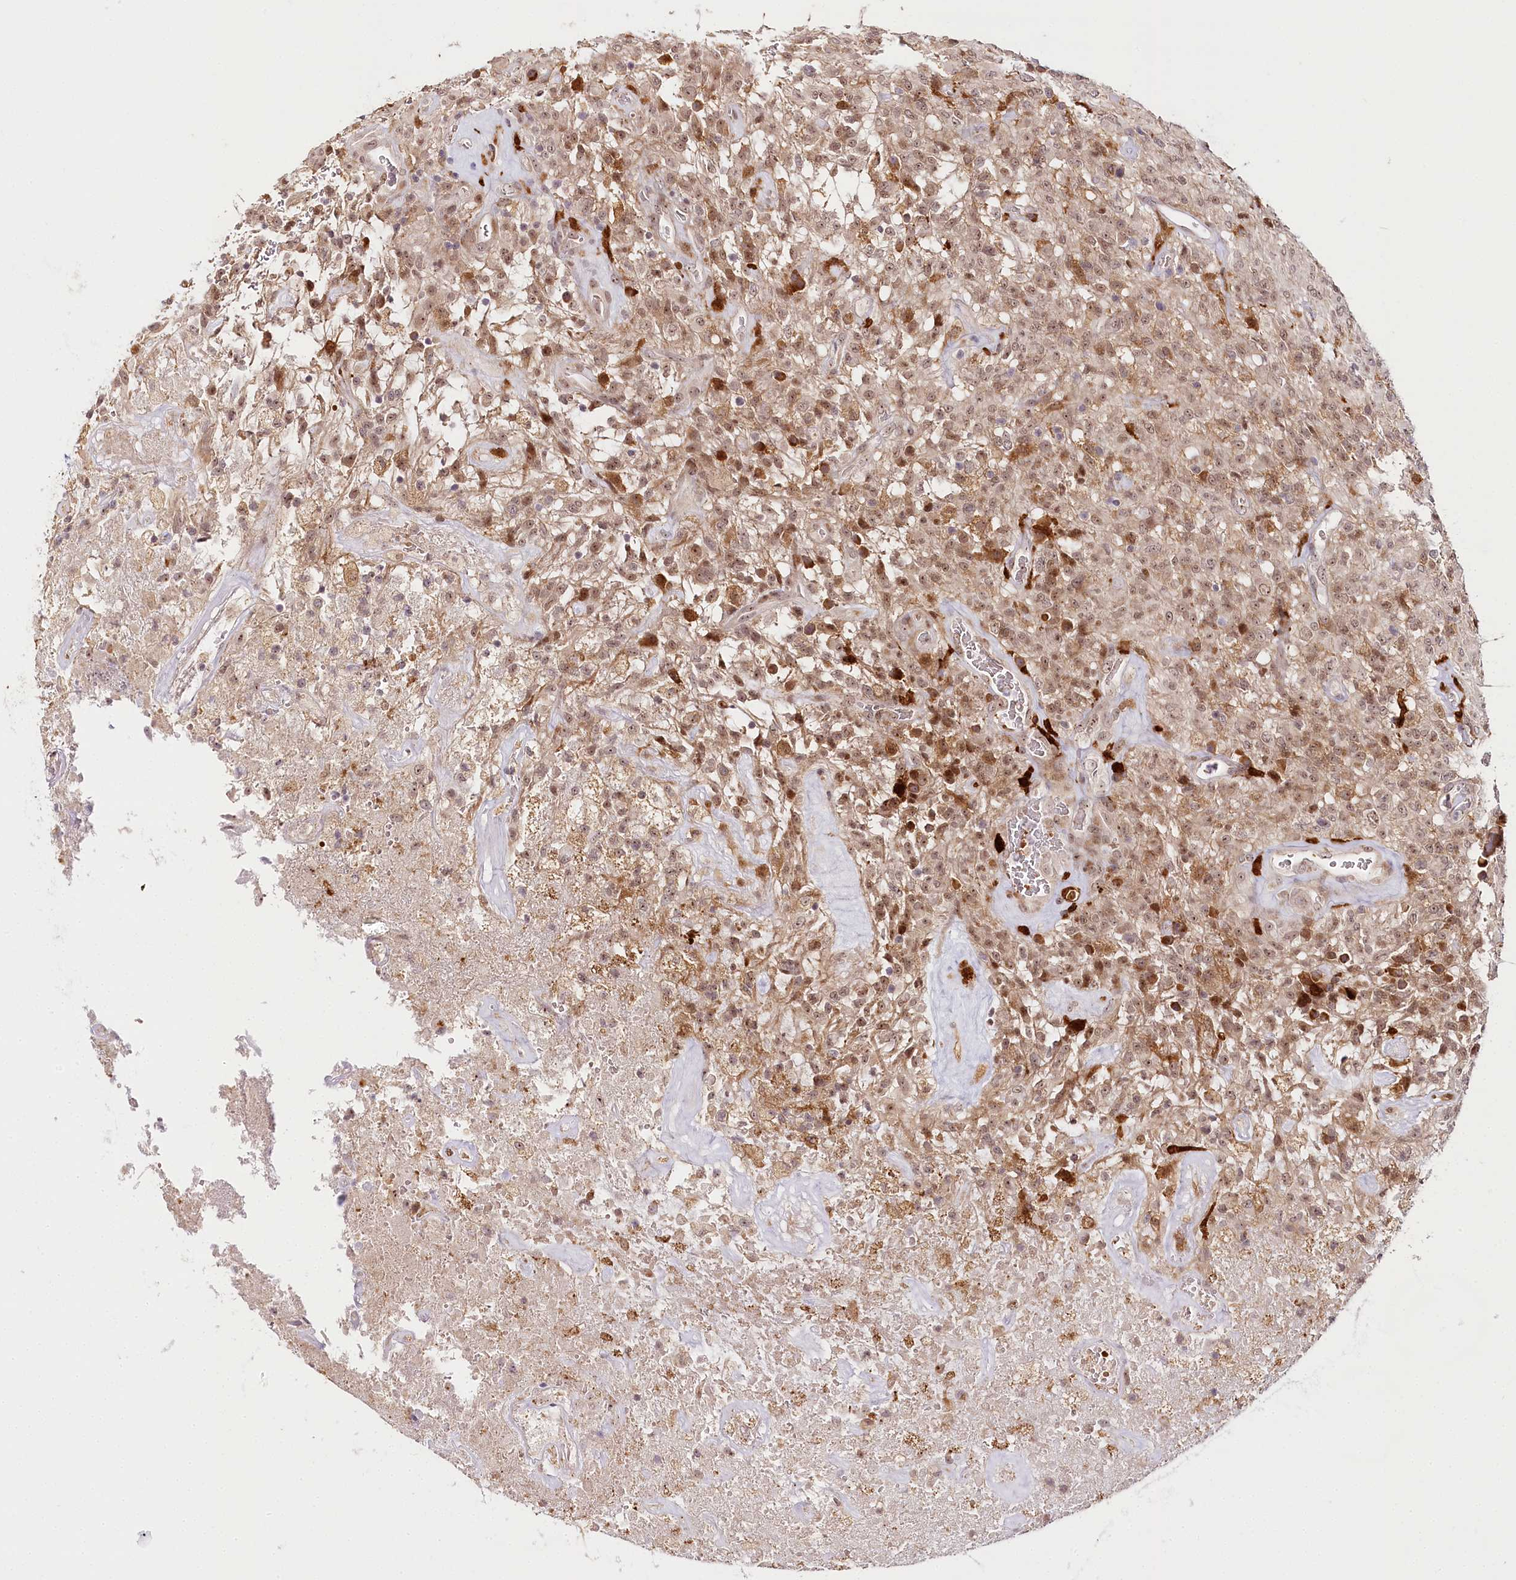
{"staining": {"intensity": "moderate", "quantity": "25%-75%", "location": "cytoplasmic/membranous,nuclear"}, "tissue": "glioma", "cell_type": "Tumor cells", "image_type": "cancer", "snomed": [{"axis": "morphology", "description": "Glioma, malignant, High grade"}, {"axis": "topography", "description": "Brain"}], "caption": "This is a histology image of IHC staining of glioma, which shows moderate staining in the cytoplasmic/membranous and nuclear of tumor cells.", "gene": "WDR36", "patient": {"sex": "female", "age": 57}}